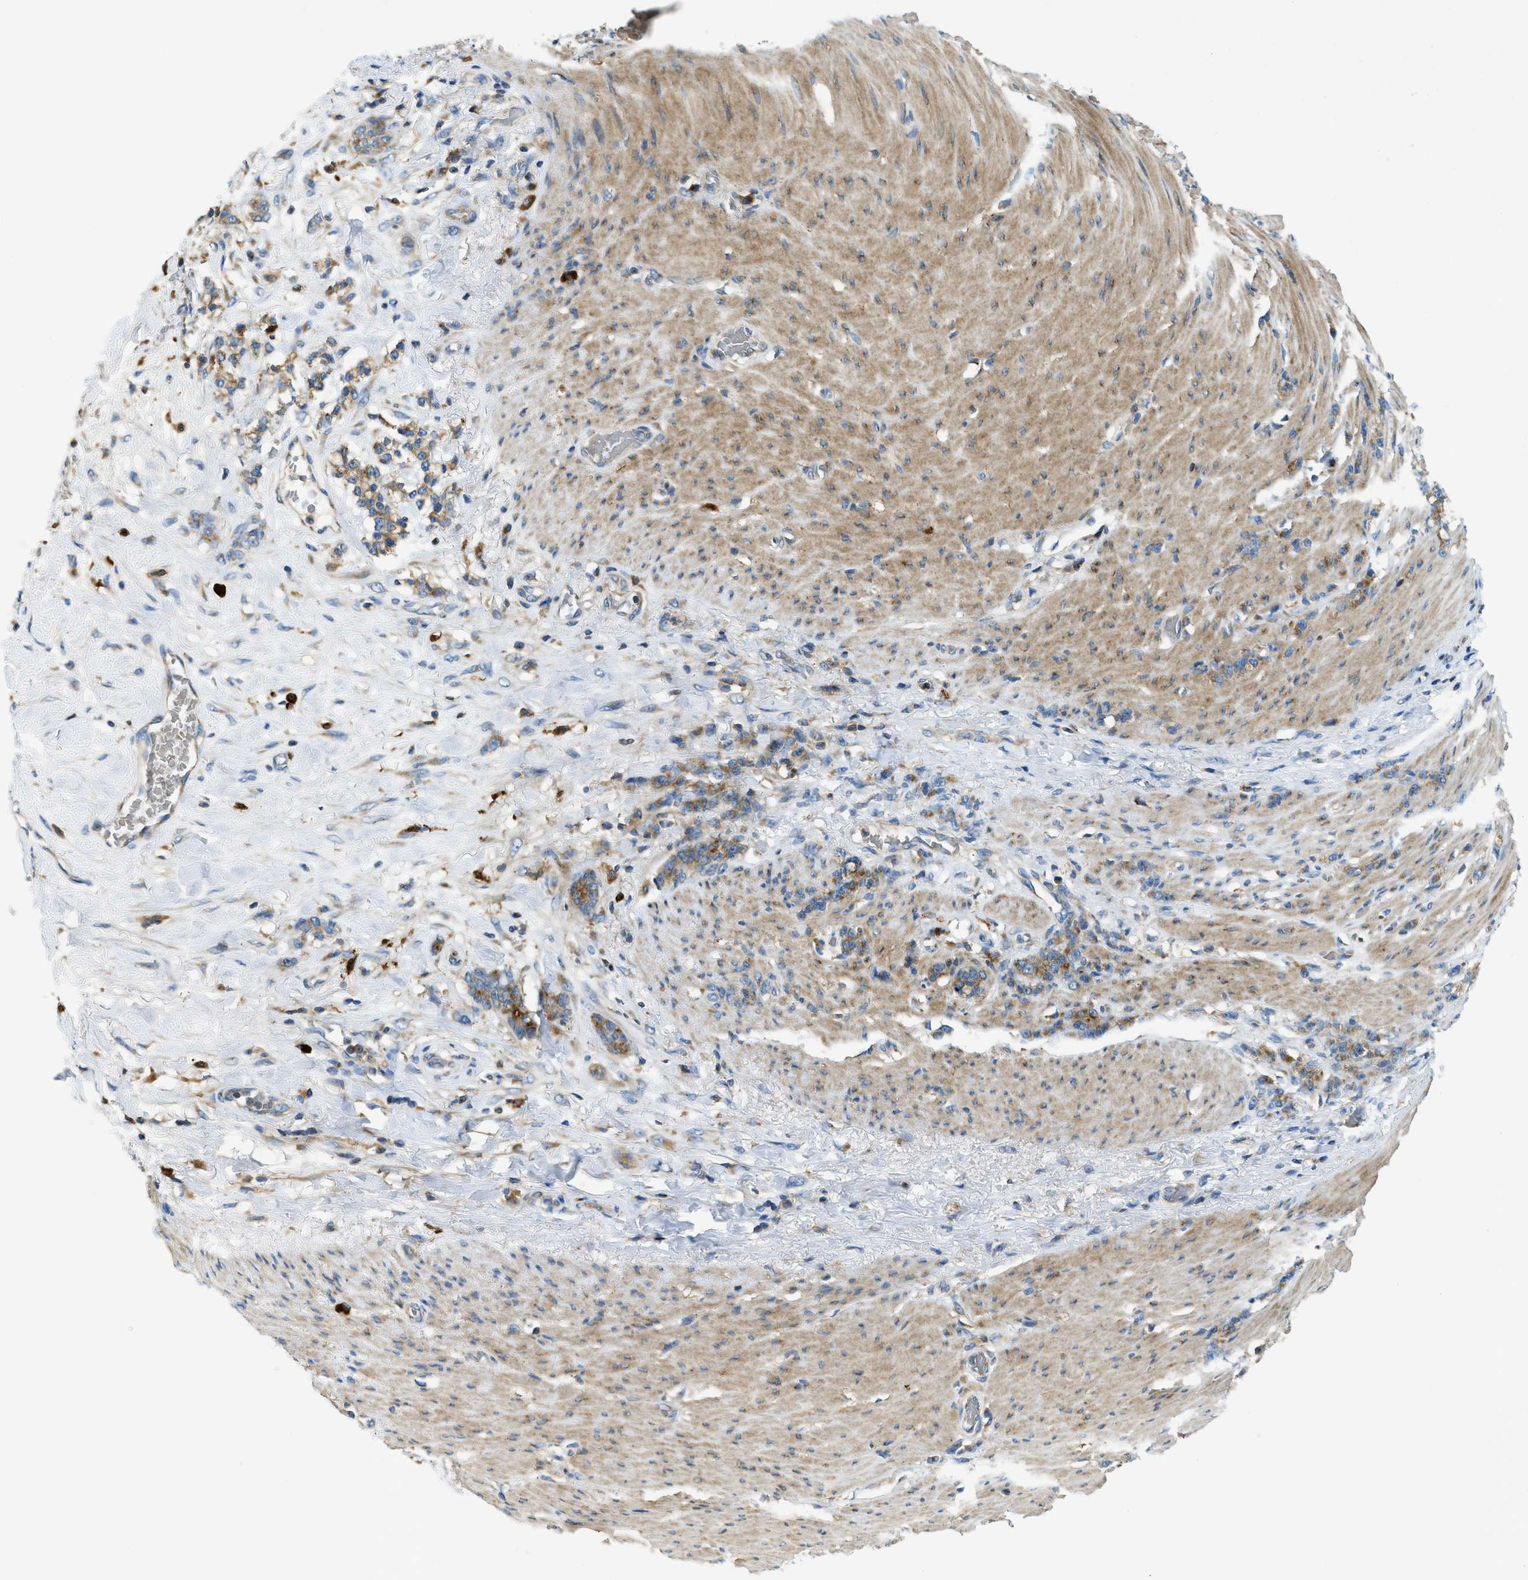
{"staining": {"intensity": "moderate", "quantity": "25%-75%", "location": "cytoplasmic/membranous"}, "tissue": "stomach cancer", "cell_type": "Tumor cells", "image_type": "cancer", "snomed": [{"axis": "morphology", "description": "Adenocarcinoma, NOS"}, {"axis": "topography", "description": "Stomach, lower"}], "caption": "Immunohistochemical staining of human stomach adenocarcinoma demonstrates medium levels of moderate cytoplasmic/membranous protein staining in about 25%-75% of tumor cells.", "gene": "RFFL", "patient": {"sex": "male", "age": 88}}